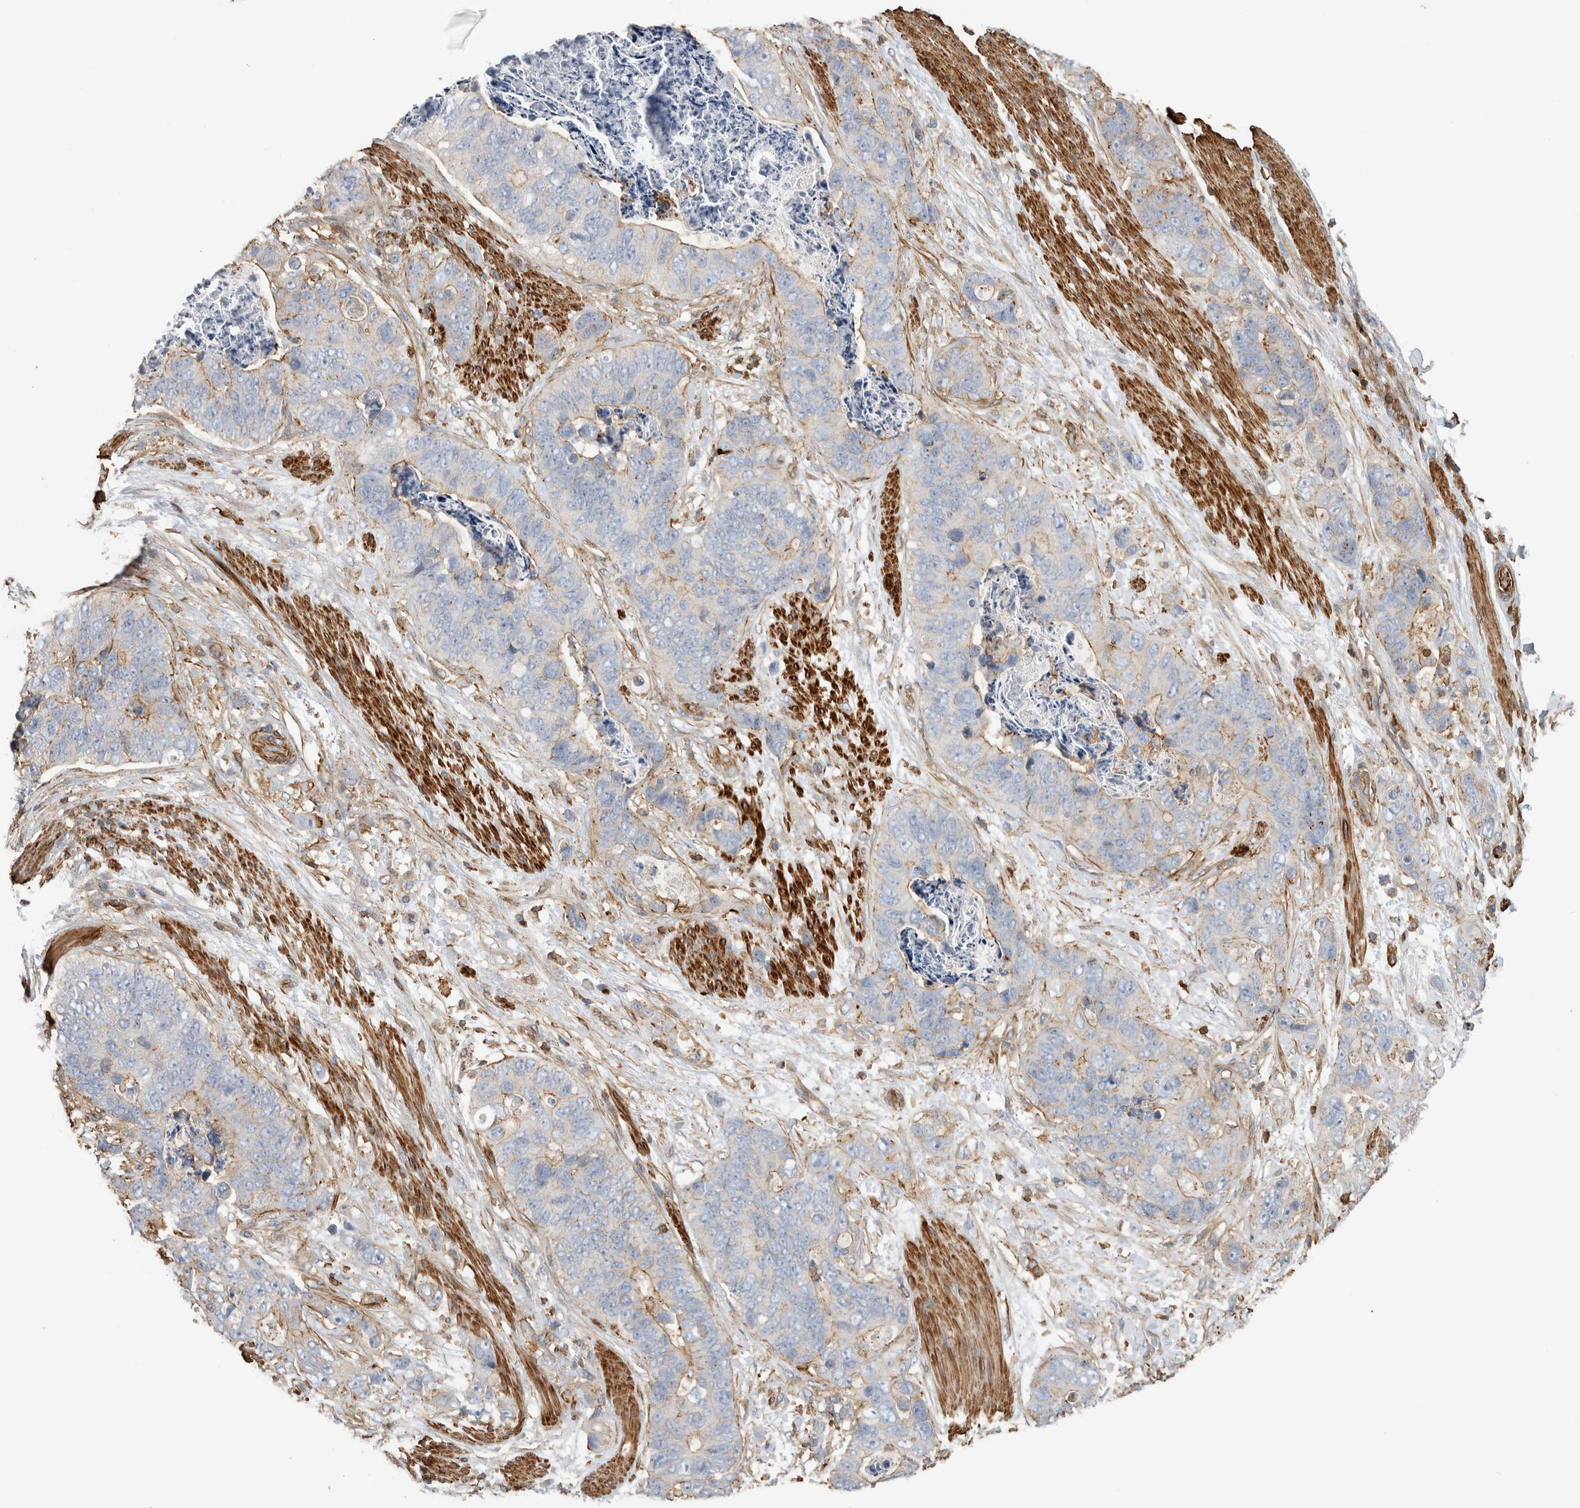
{"staining": {"intensity": "moderate", "quantity": "25%-75%", "location": "cytoplasmic/membranous"}, "tissue": "stomach cancer", "cell_type": "Tumor cells", "image_type": "cancer", "snomed": [{"axis": "morphology", "description": "Normal tissue, NOS"}, {"axis": "morphology", "description": "Adenocarcinoma, NOS"}, {"axis": "topography", "description": "Stomach"}], "caption": "Stomach adenocarcinoma tissue exhibits moderate cytoplasmic/membranous staining in approximately 25%-75% of tumor cells, visualized by immunohistochemistry.", "gene": "GPER1", "patient": {"sex": "female", "age": 89}}